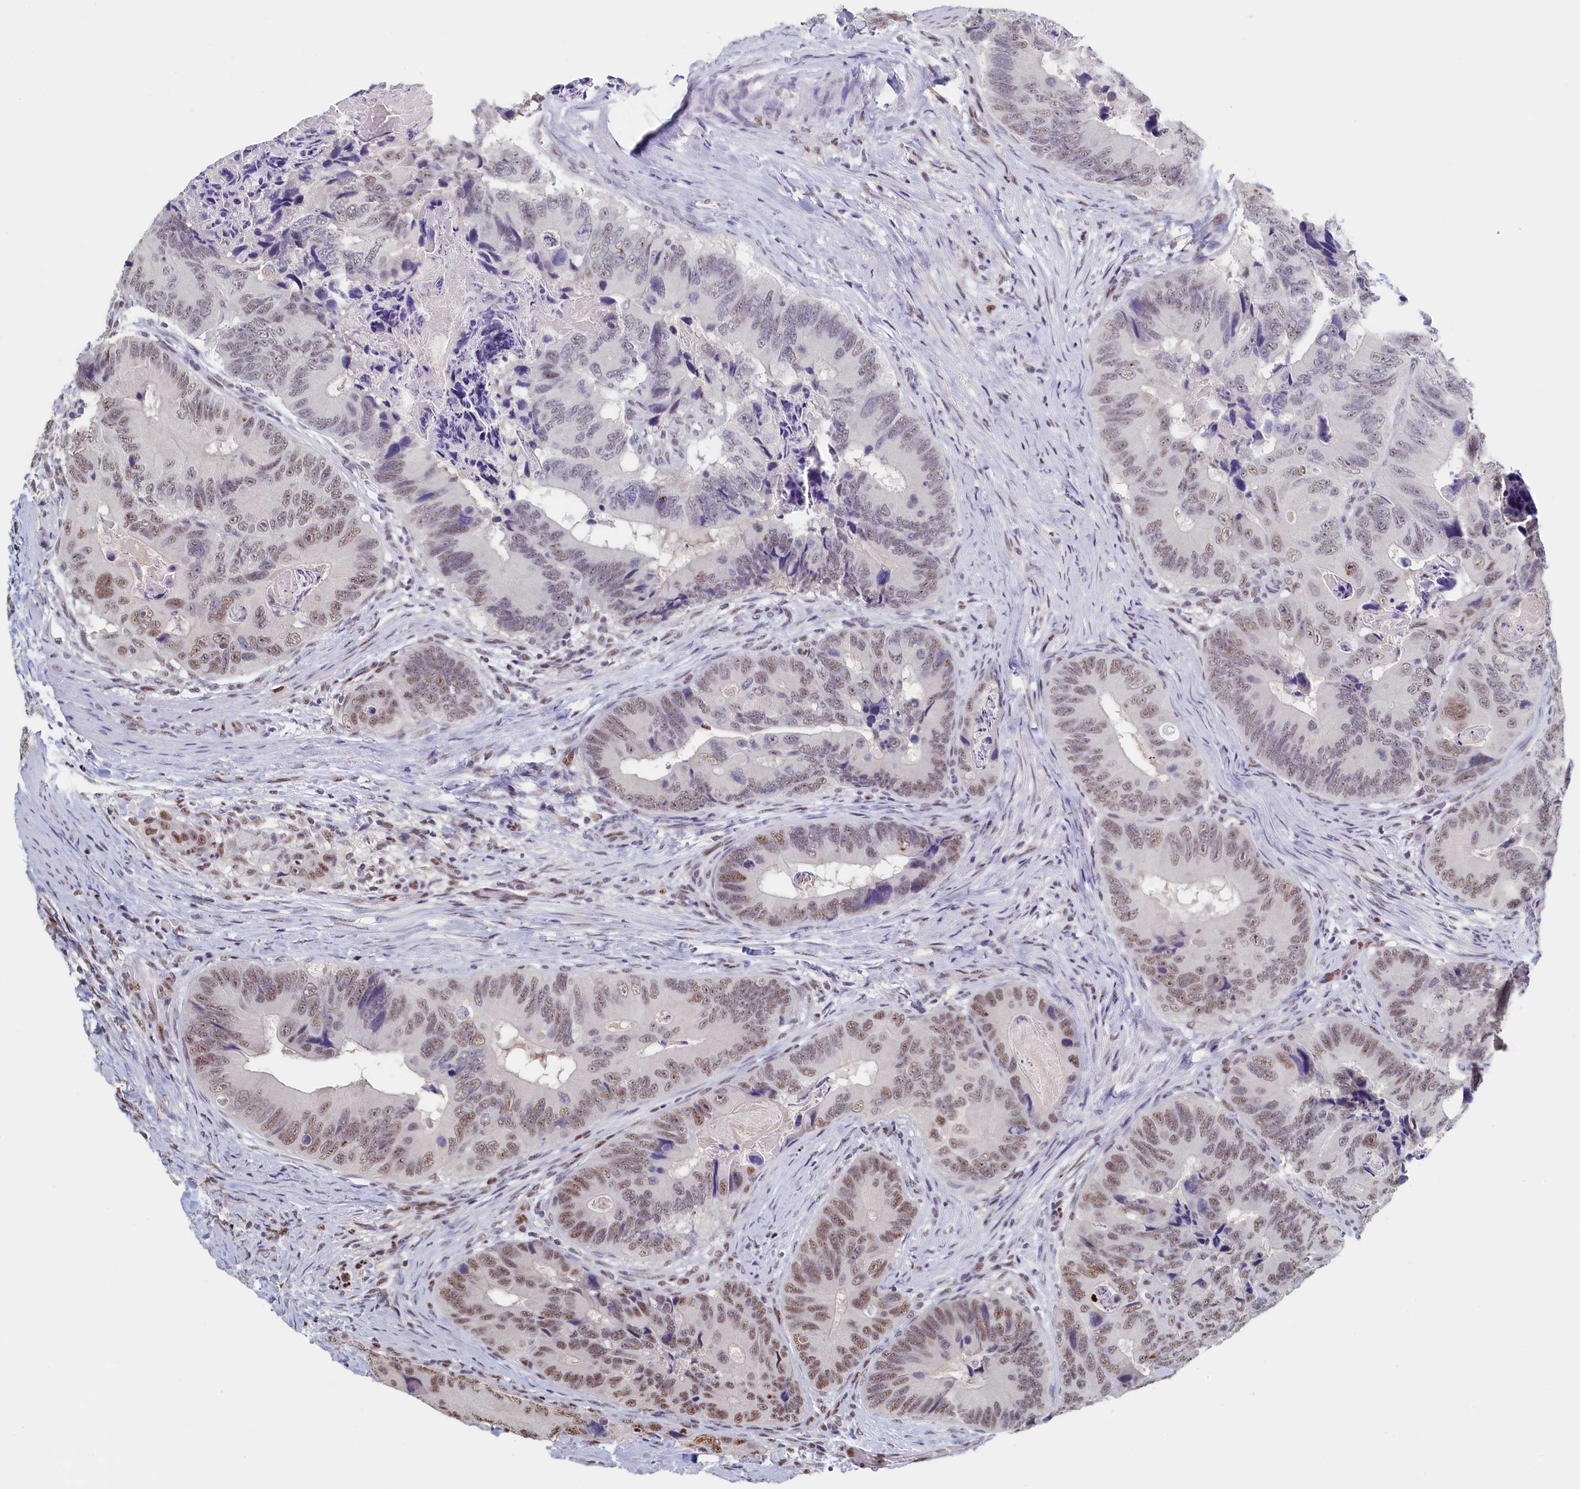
{"staining": {"intensity": "moderate", "quantity": "<25%", "location": "nuclear"}, "tissue": "colorectal cancer", "cell_type": "Tumor cells", "image_type": "cancer", "snomed": [{"axis": "morphology", "description": "Adenocarcinoma, NOS"}, {"axis": "topography", "description": "Colon"}], "caption": "DAB immunohistochemical staining of human colorectal cancer exhibits moderate nuclear protein positivity in approximately <25% of tumor cells.", "gene": "MOSPD3", "patient": {"sex": "male", "age": 84}}